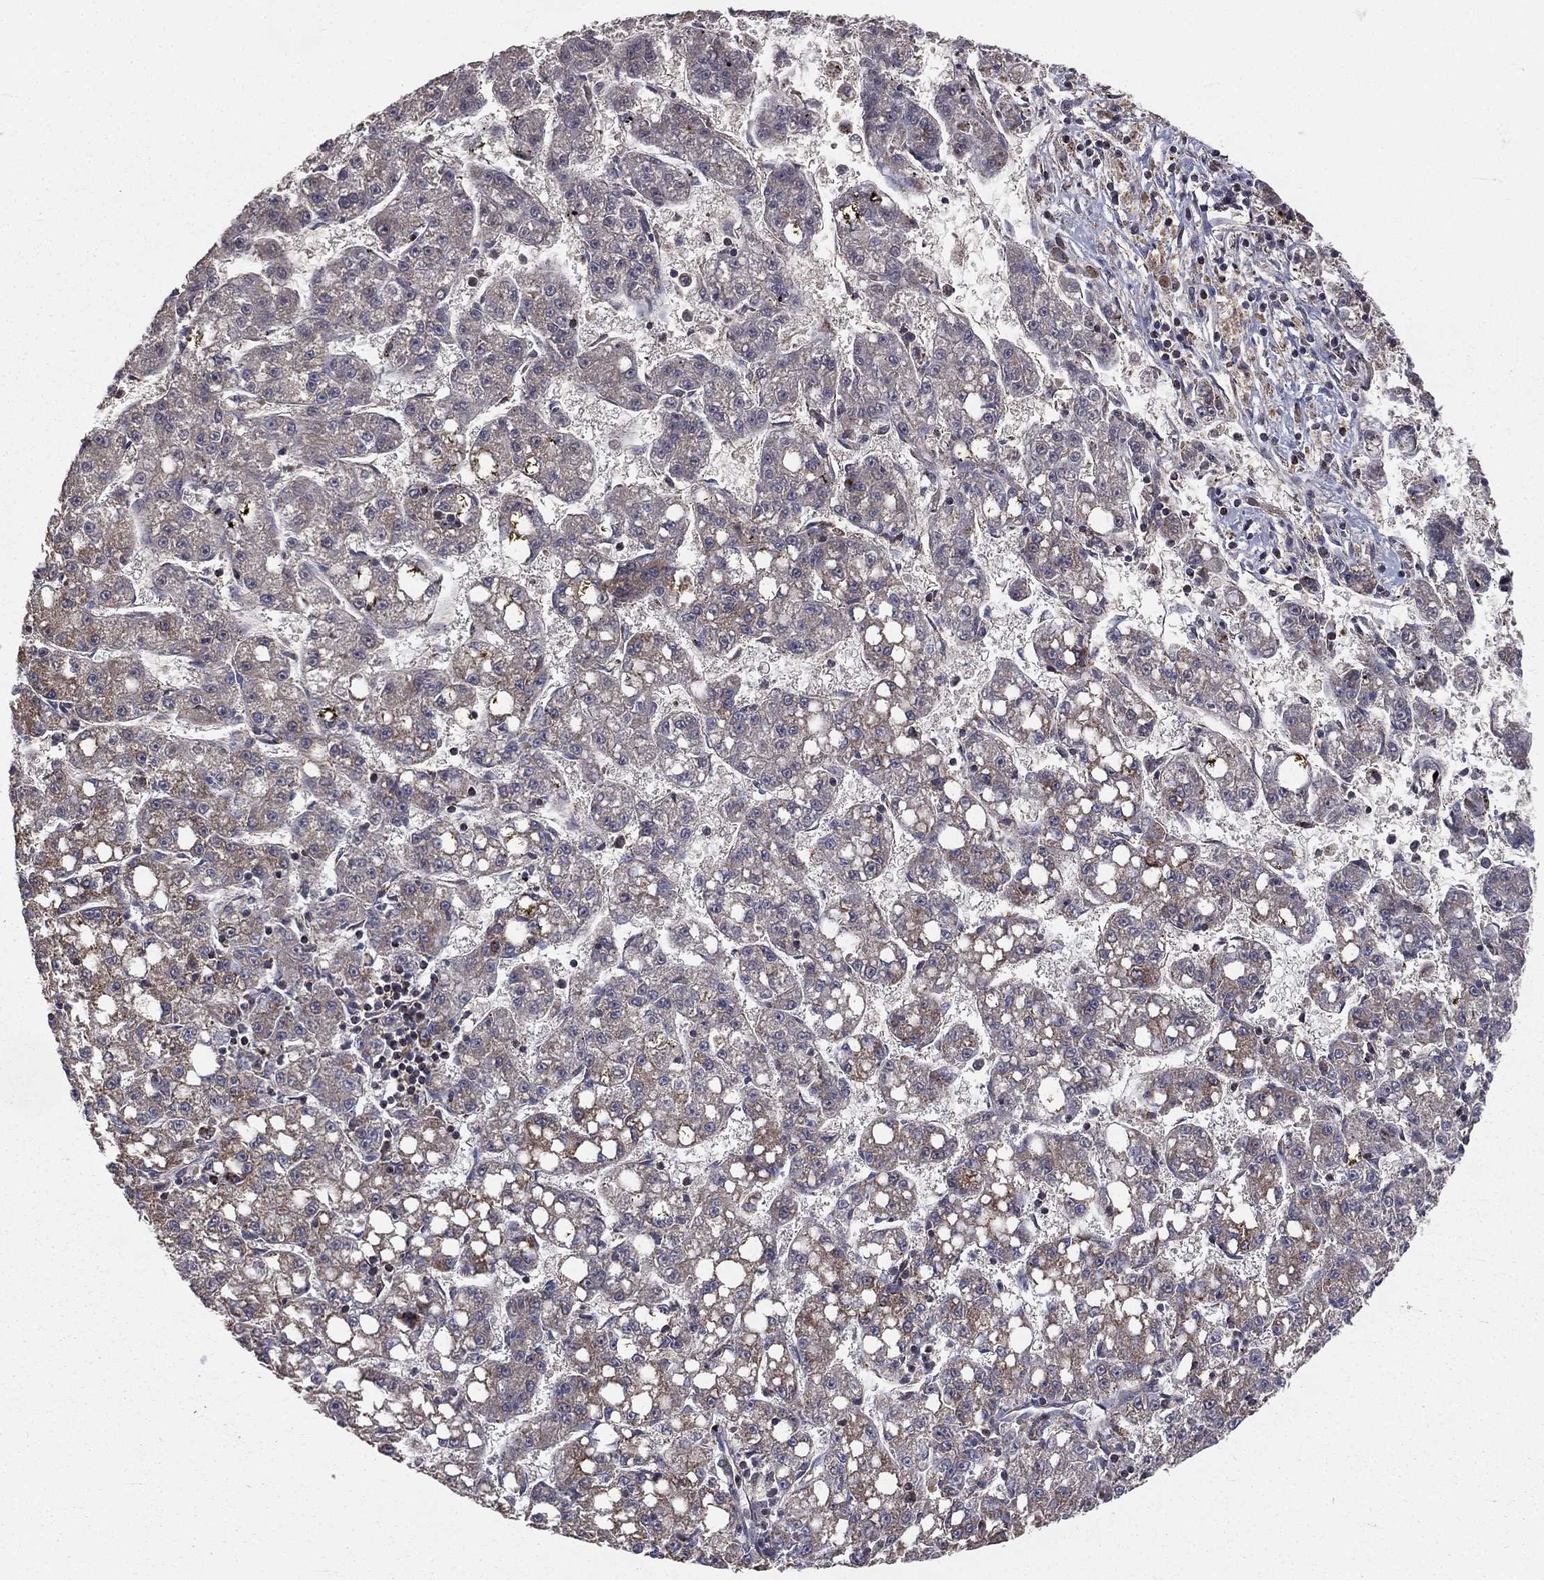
{"staining": {"intensity": "moderate", "quantity": "25%-75%", "location": "cytoplasmic/membranous"}, "tissue": "liver cancer", "cell_type": "Tumor cells", "image_type": "cancer", "snomed": [{"axis": "morphology", "description": "Carcinoma, Hepatocellular, NOS"}, {"axis": "topography", "description": "Liver"}], "caption": "Tumor cells show medium levels of moderate cytoplasmic/membranous positivity in approximately 25%-75% of cells in liver cancer (hepatocellular carcinoma). Nuclei are stained in blue.", "gene": "GPD1", "patient": {"sex": "female", "age": 65}}